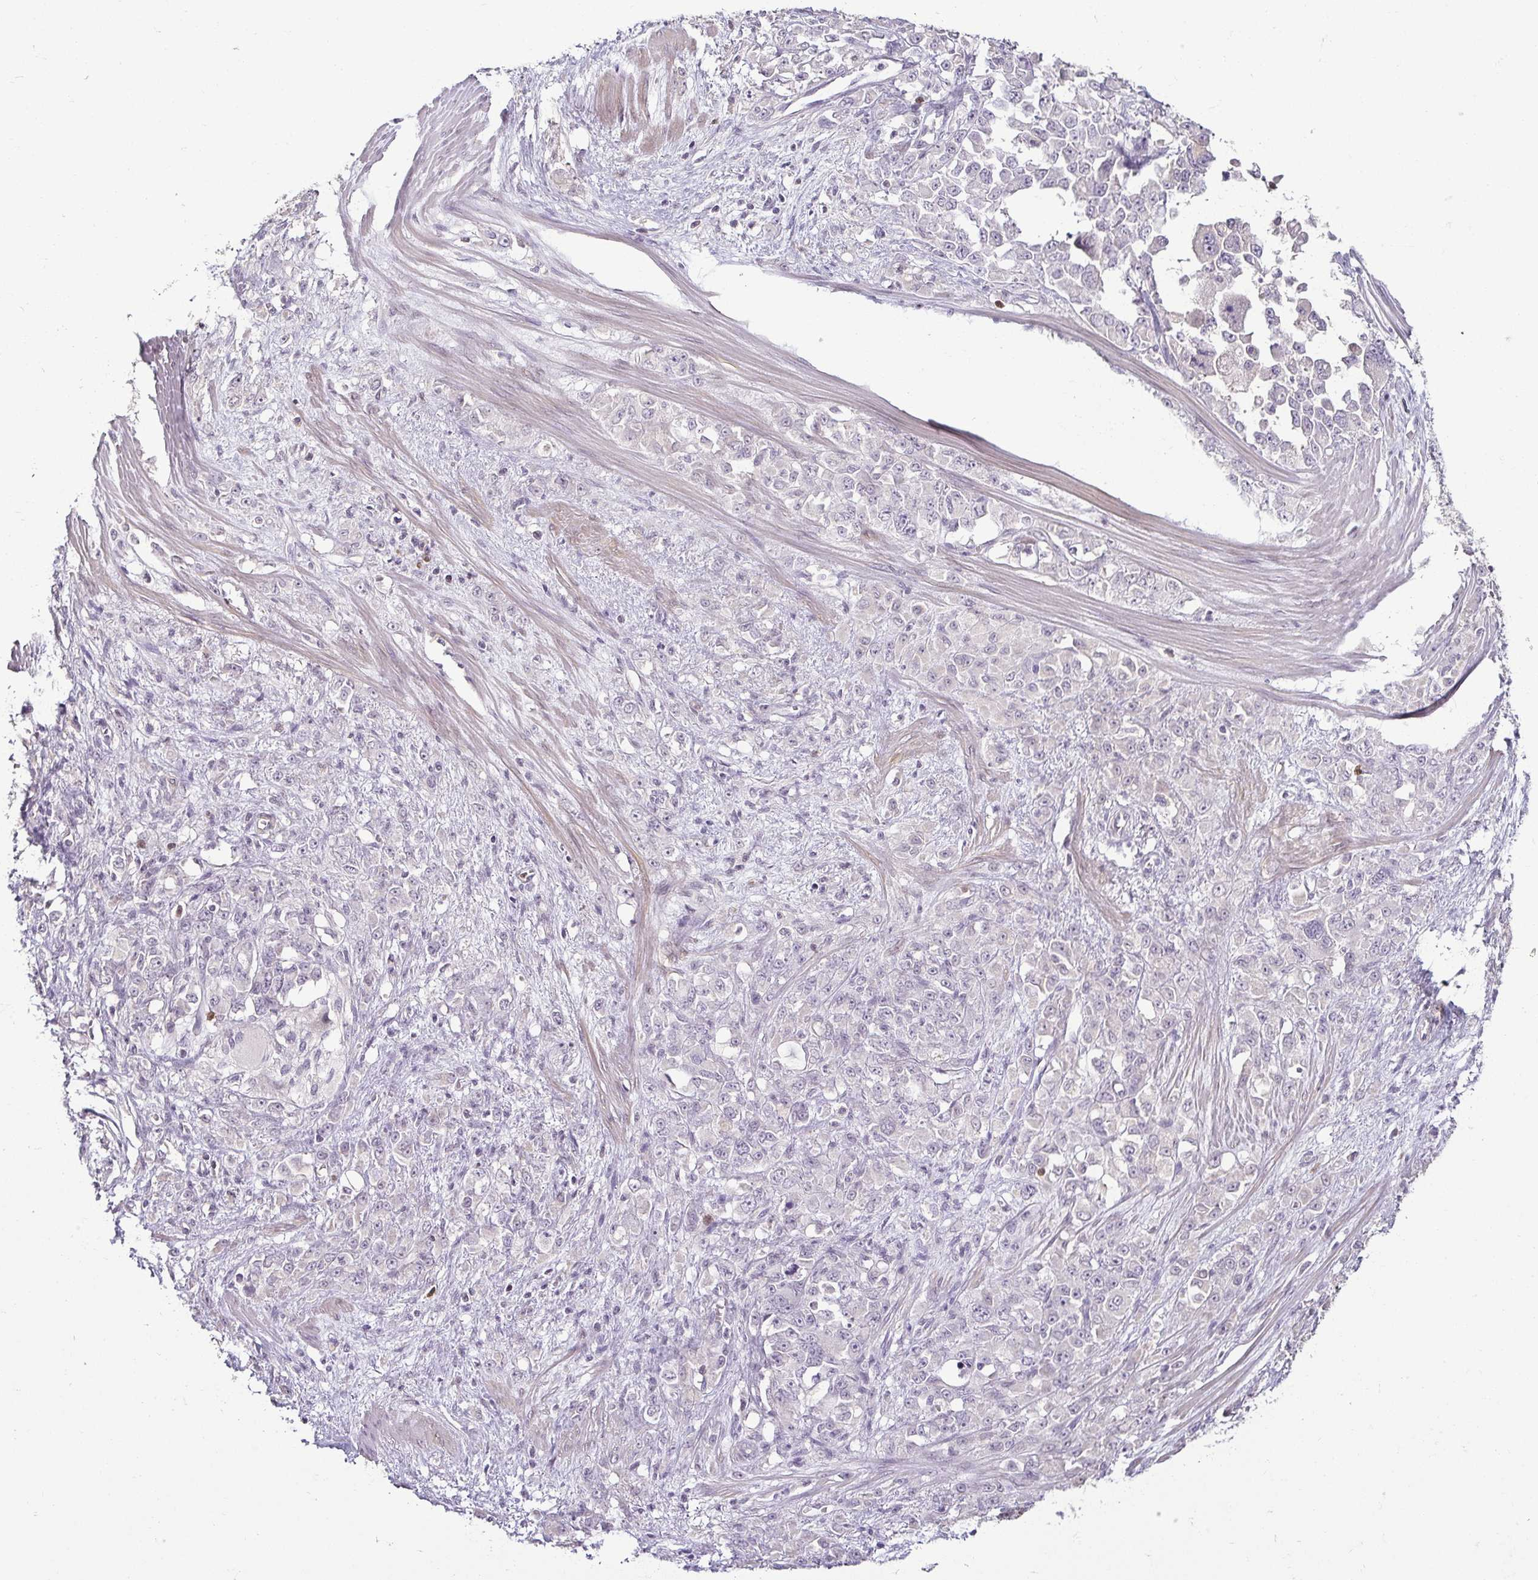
{"staining": {"intensity": "negative", "quantity": "none", "location": "none"}, "tissue": "stomach cancer", "cell_type": "Tumor cells", "image_type": "cancer", "snomed": [{"axis": "morphology", "description": "Adenocarcinoma, NOS"}, {"axis": "topography", "description": "Stomach"}], "caption": "A photomicrograph of human stomach cancer is negative for staining in tumor cells.", "gene": "HOPX", "patient": {"sex": "female", "age": 76}}